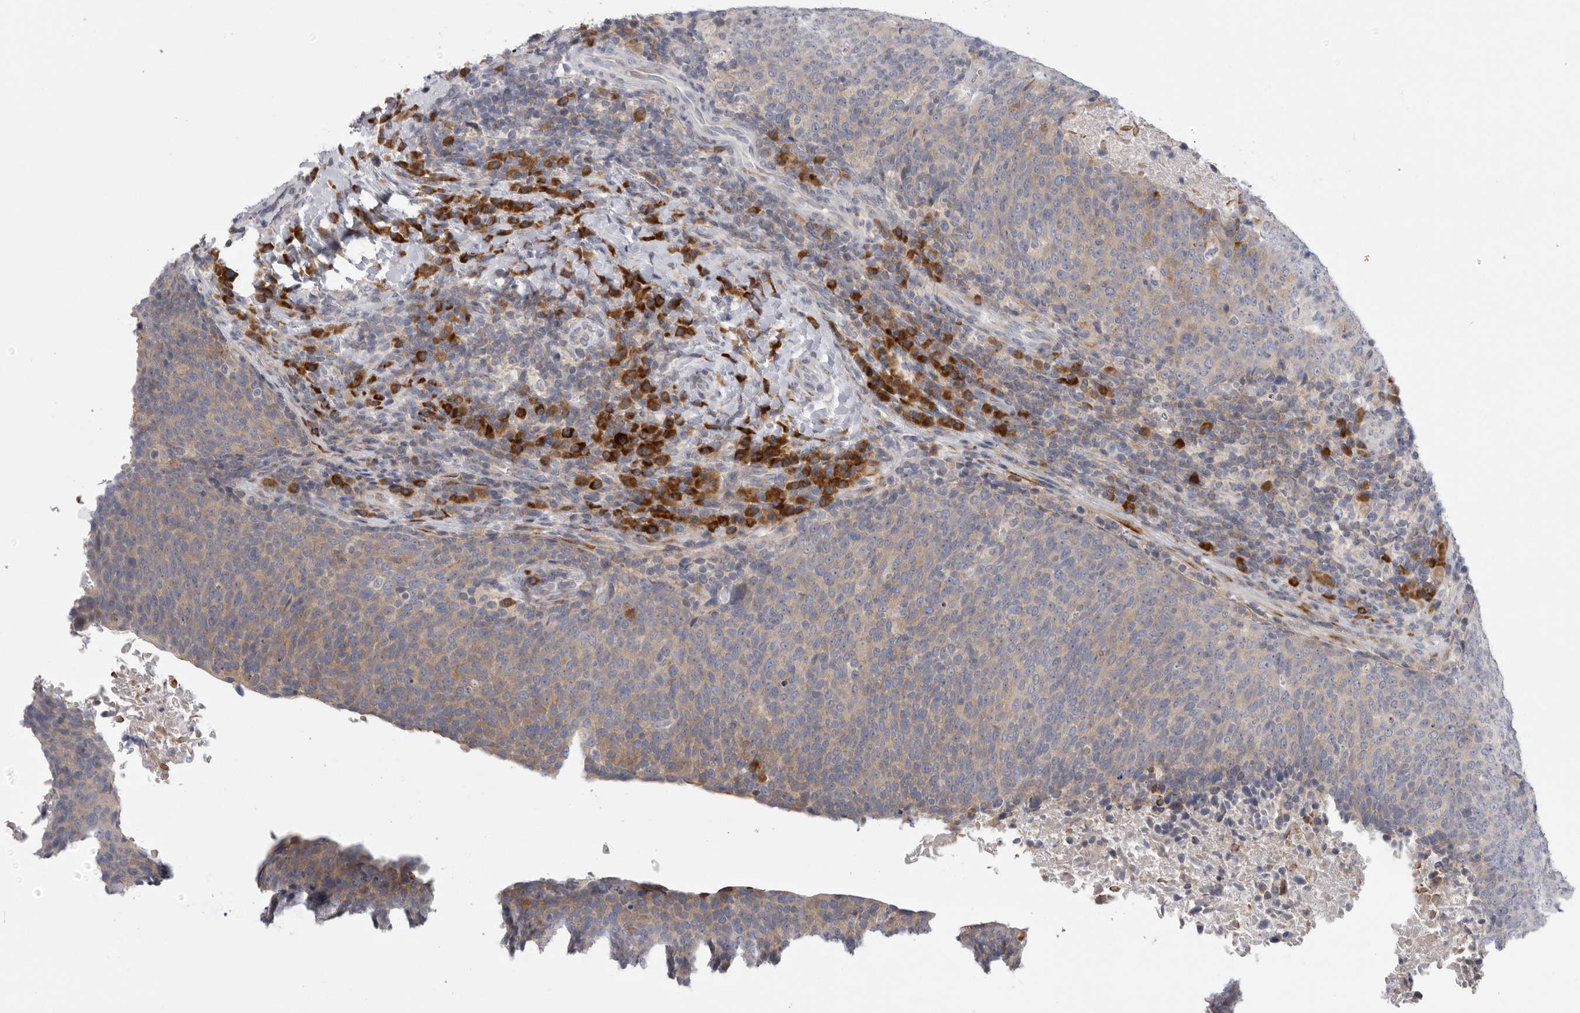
{"staining": {"intensity": "weak", "quantity": "25%-75%", "location": "cytoplasmic/membranous"}, "tissue": "head and neck cancer", "cell_type": "Tumor cells", "image_type": "cancer", "snomed": [{"axis": "morphology", "description": "Squamous cell carcinoma, NOS"}, {"axis": "morphology", "description": "Squamous cell carcinoma, metastatic, NOS"}, {"axis": "topography", "description": "Lymph node"}, {"axis": "topography", "description": "Head-Neck"}], "caption": "Squamous cell carcinoma (head and neck) stained with a brown dye shows weak cytoplasmic/membranous positive staining in approximately 25%-75% of tumor cells.", "gene": "USP24", "patient": {"sex": "male", "age": 62}}